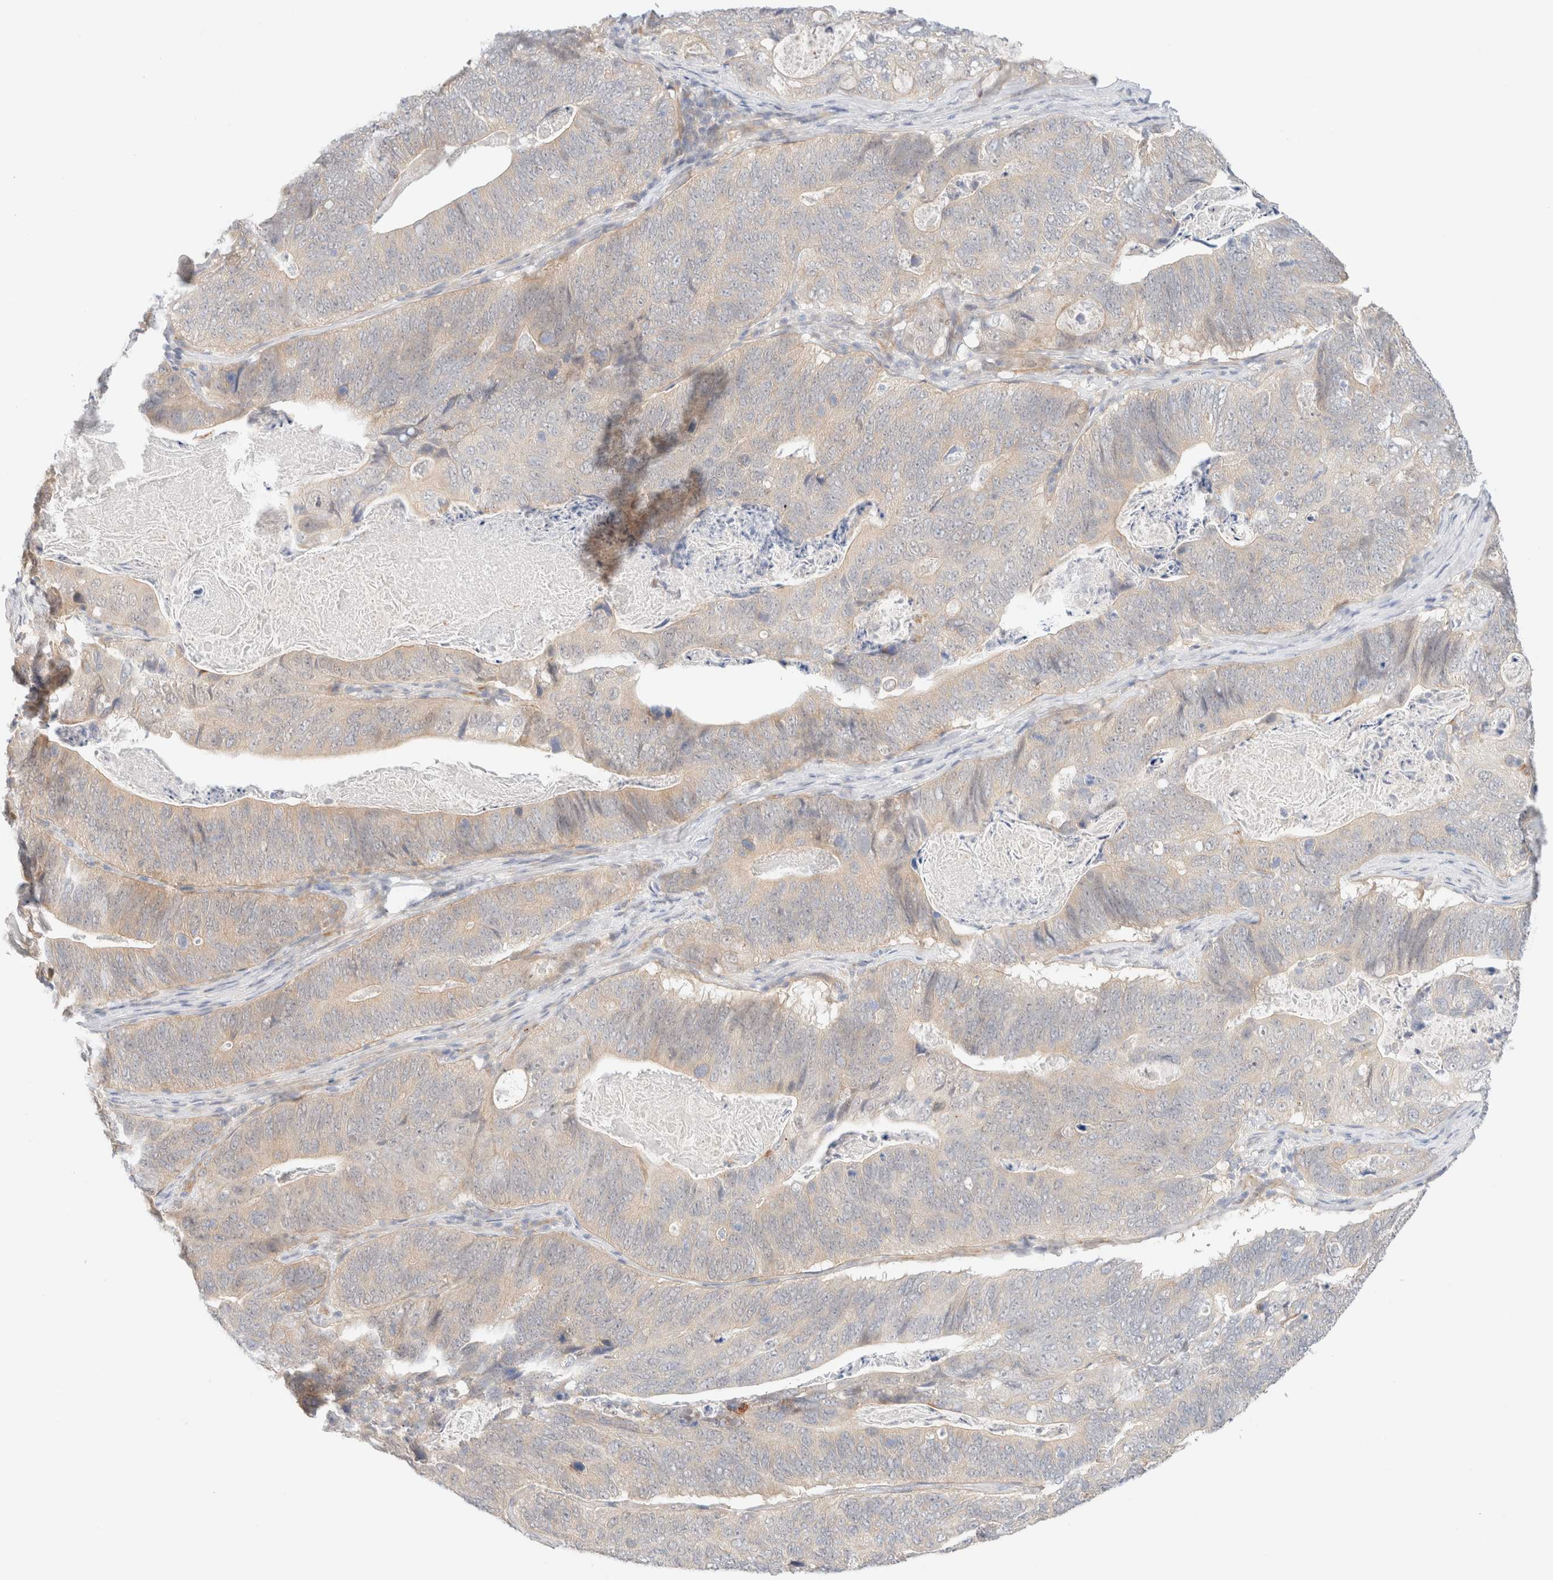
{"staining": {"intensity": "weak", "quantity": "<25%", "location": "cytoplasmic/membranous"}, "tissue": "stomach cancer", "cell_type": "Tumor cells", "image_type": "cancer", "snomed": [{"axis": "morphology", "description": "Normal tissue, NOS"}, {"axis": "morphology", "description": "Adenocarcinoma, NOS"}, {"axis": "topography", "description": "Stomach"}], "caption": "DAB (3,3'-diaminobenzidine) immunohistochemical staining of stomach cancer (adenocarcinoma) exhibits no significant expression in tumor cells.", "gene": "UNC13B", "patient": {"sex": "female", "age": 89}}